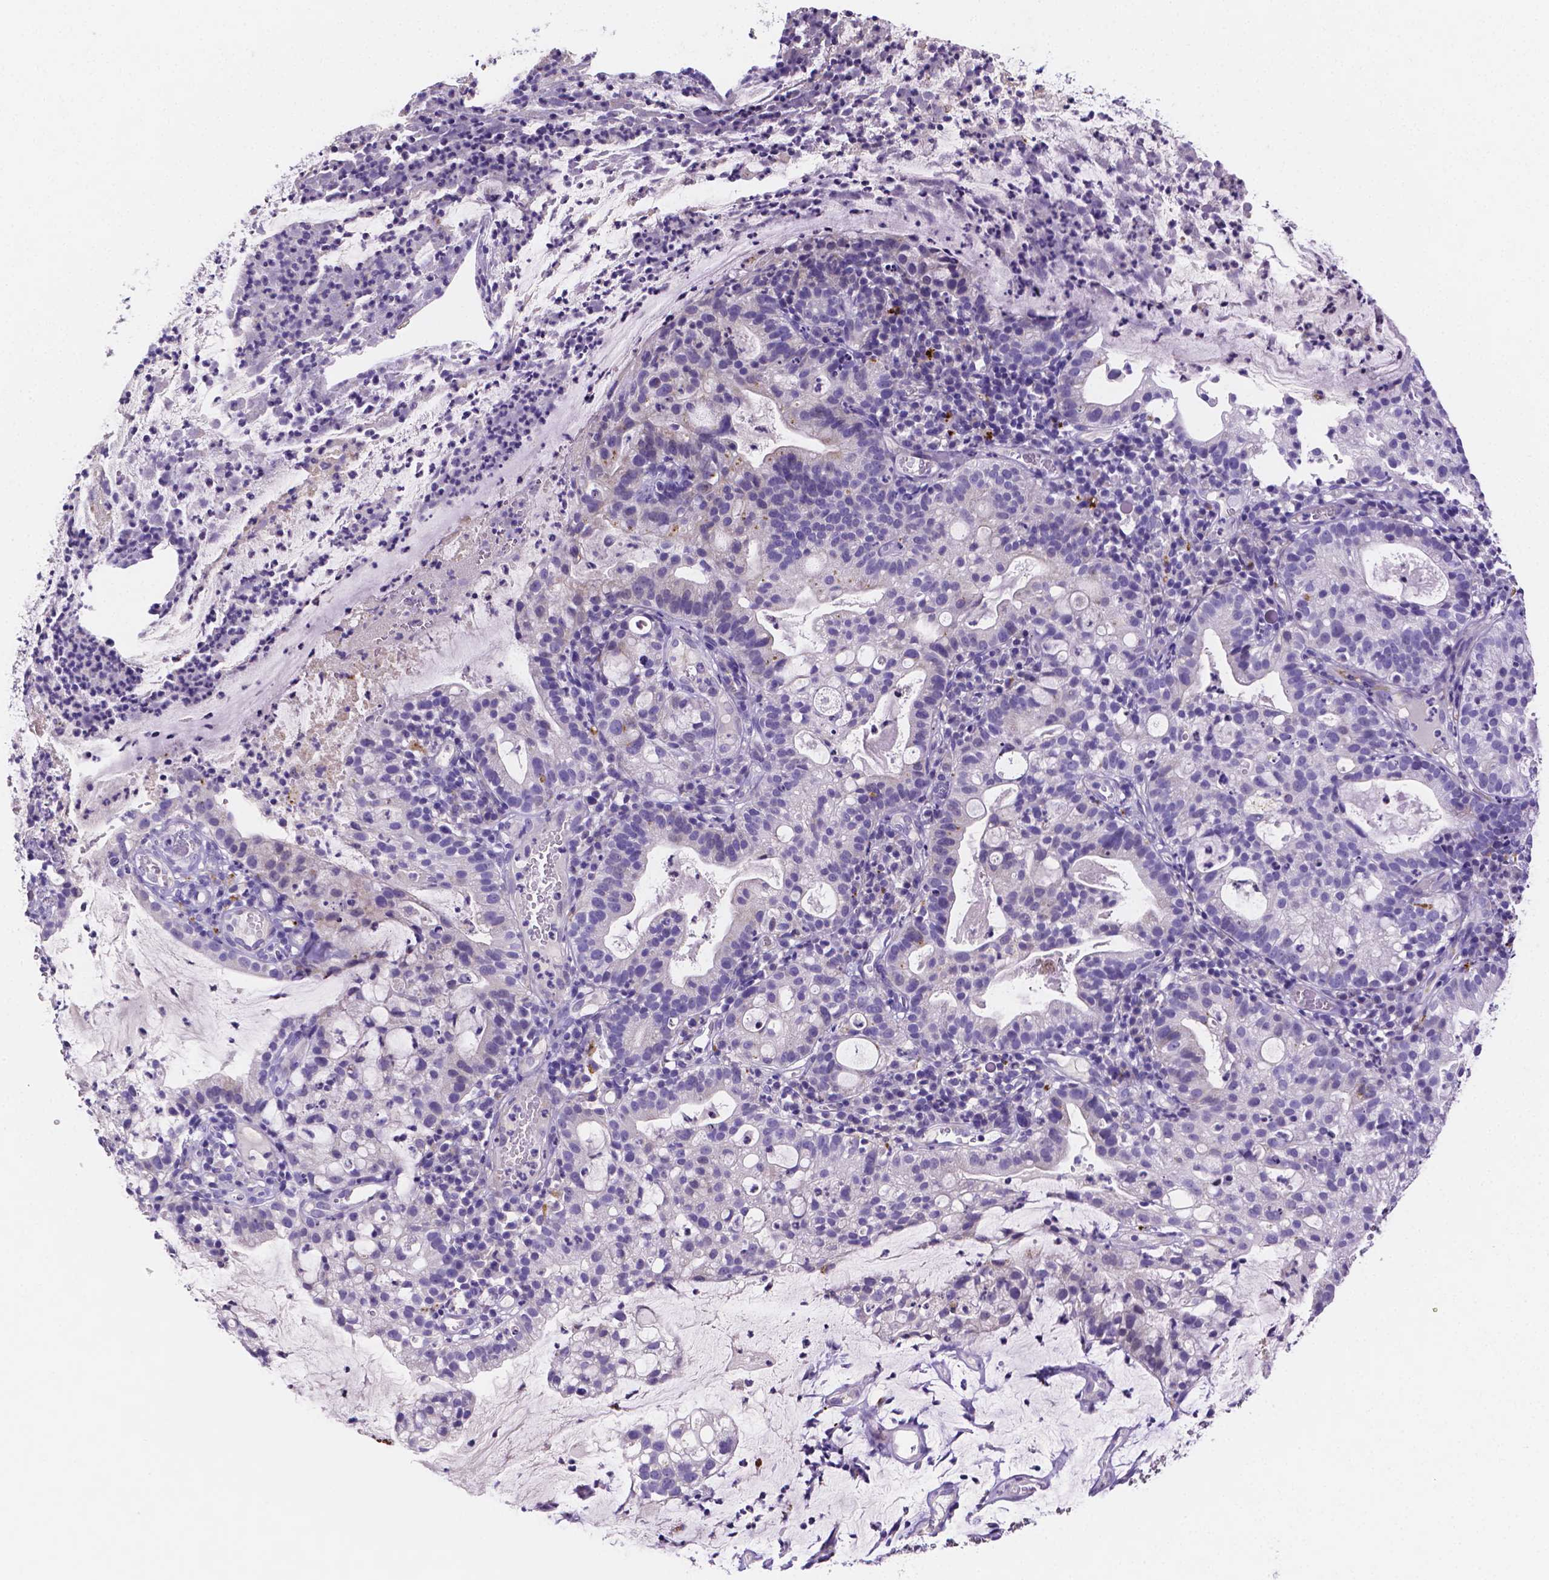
{"staining": {"intensity": "negative", "quantity": "none", "location": "none"}, "tissue": "breast cancer", "cell_type": "Tumor cells", "image_type": "cancer", "snomed": [{"axis": "morphology", "description": "Lobular carcinoma"}, {"axis": "topography", "description": "Breast"}], "caption": "Immunohistochemical staining of human breast lobular carcinoma exhibits no significant positivity in tumor cells.", "gene": "NRGN", "patient": {"sex": "female", "age": 49}}